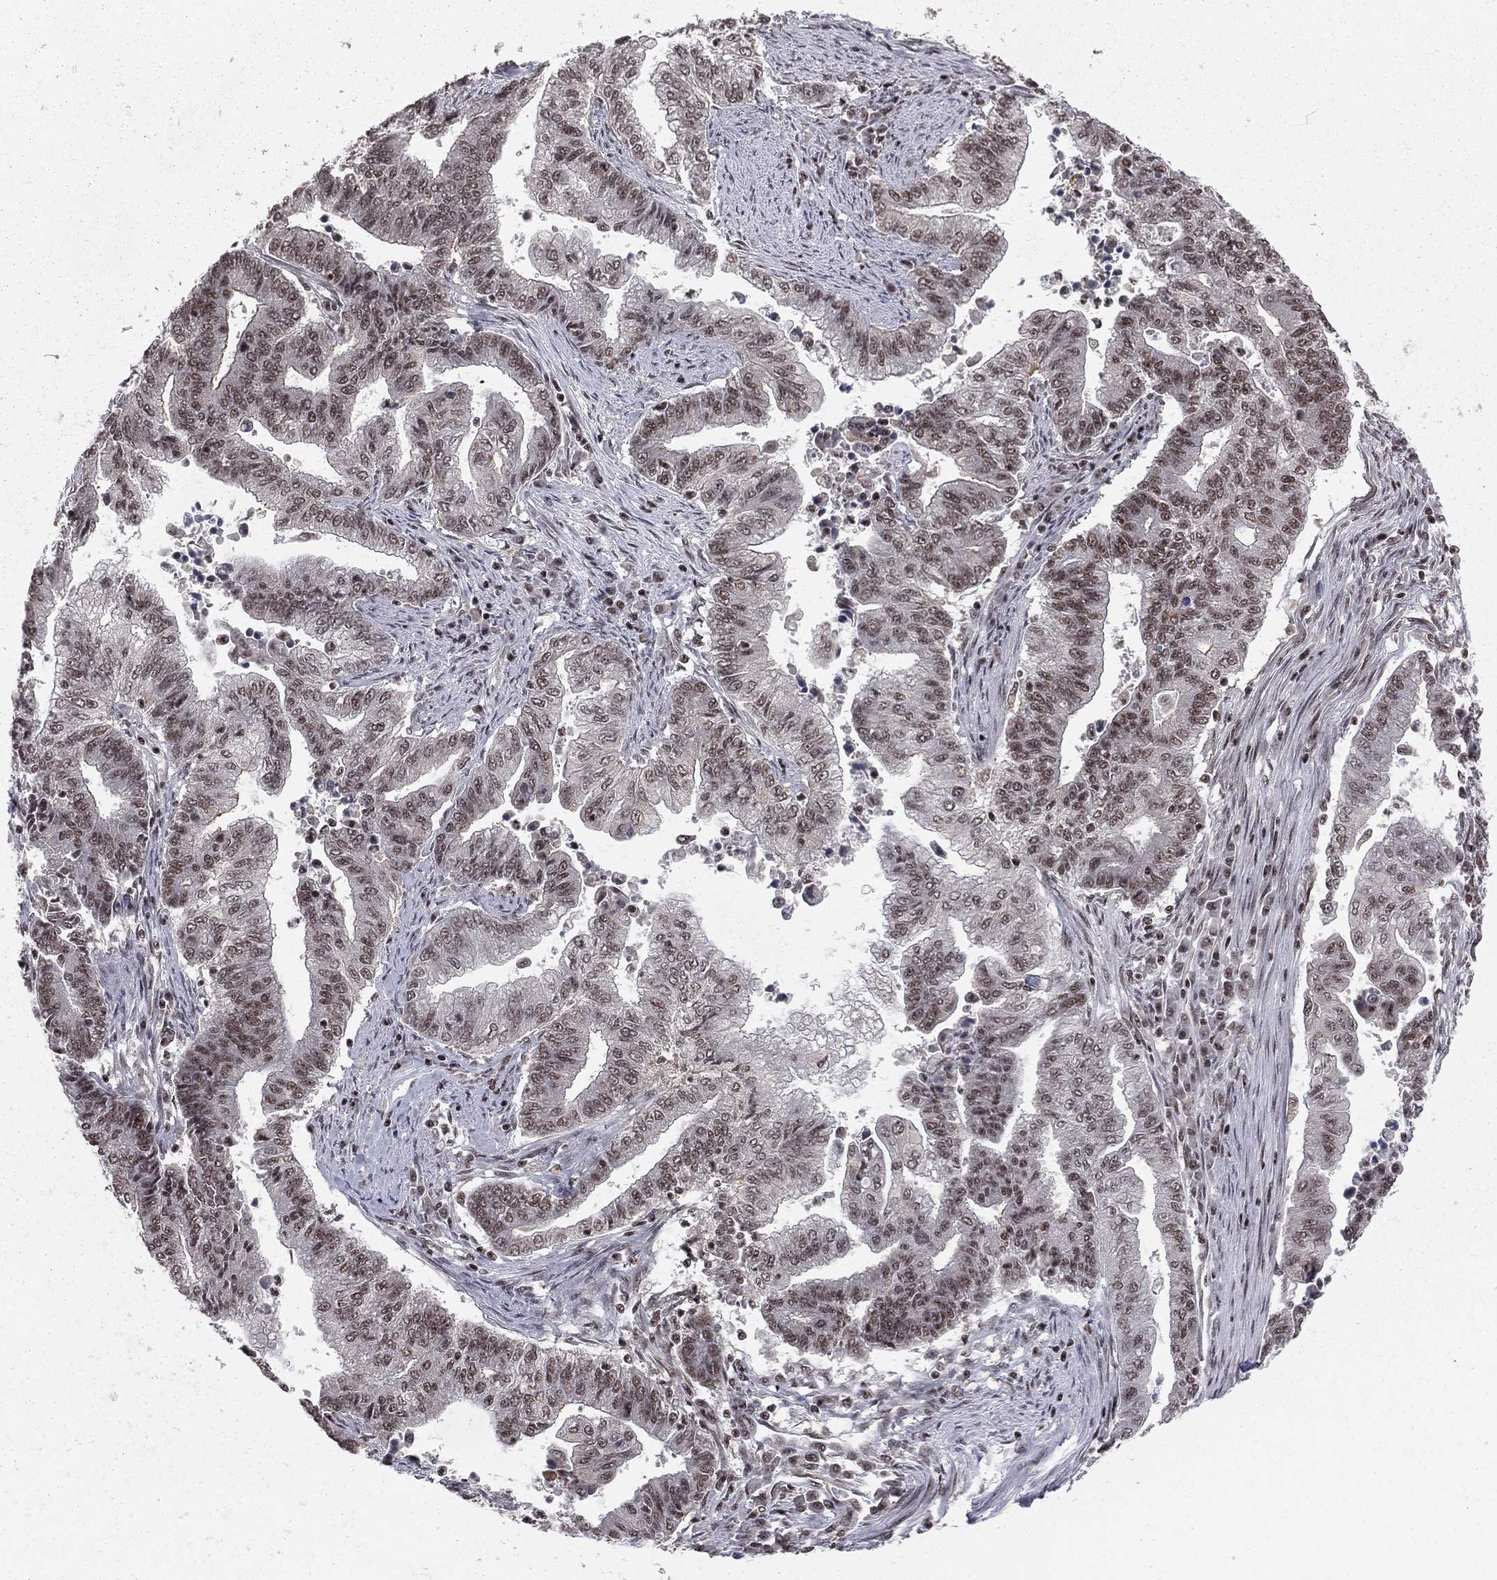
{"staining": {"intensity": "moderate", "quantity": ">75%", "location": "nuclear"}, "tissue": "endometrial cancer", "cell_type": "Tumor cells", "image_type": "cancer", "snomed": [{"axis": "morphology", "description": "Adenocarcinoma, NOS"}, {"axis": "topography", "description": "Uterus"}, {"axis": "topography", "description": "Endometrium"}], "caption": "The micrograph exhibits a brown stain indicating the presence of a protein in the nuclear of tumor cells in endometrial cancer. (DAB (3,3'-diaminobenzidine) IHC, brown staining for protein, blue staining for nuclei).", "gene": "NFYB", "patient": {"sex": "female", "age": 54}}